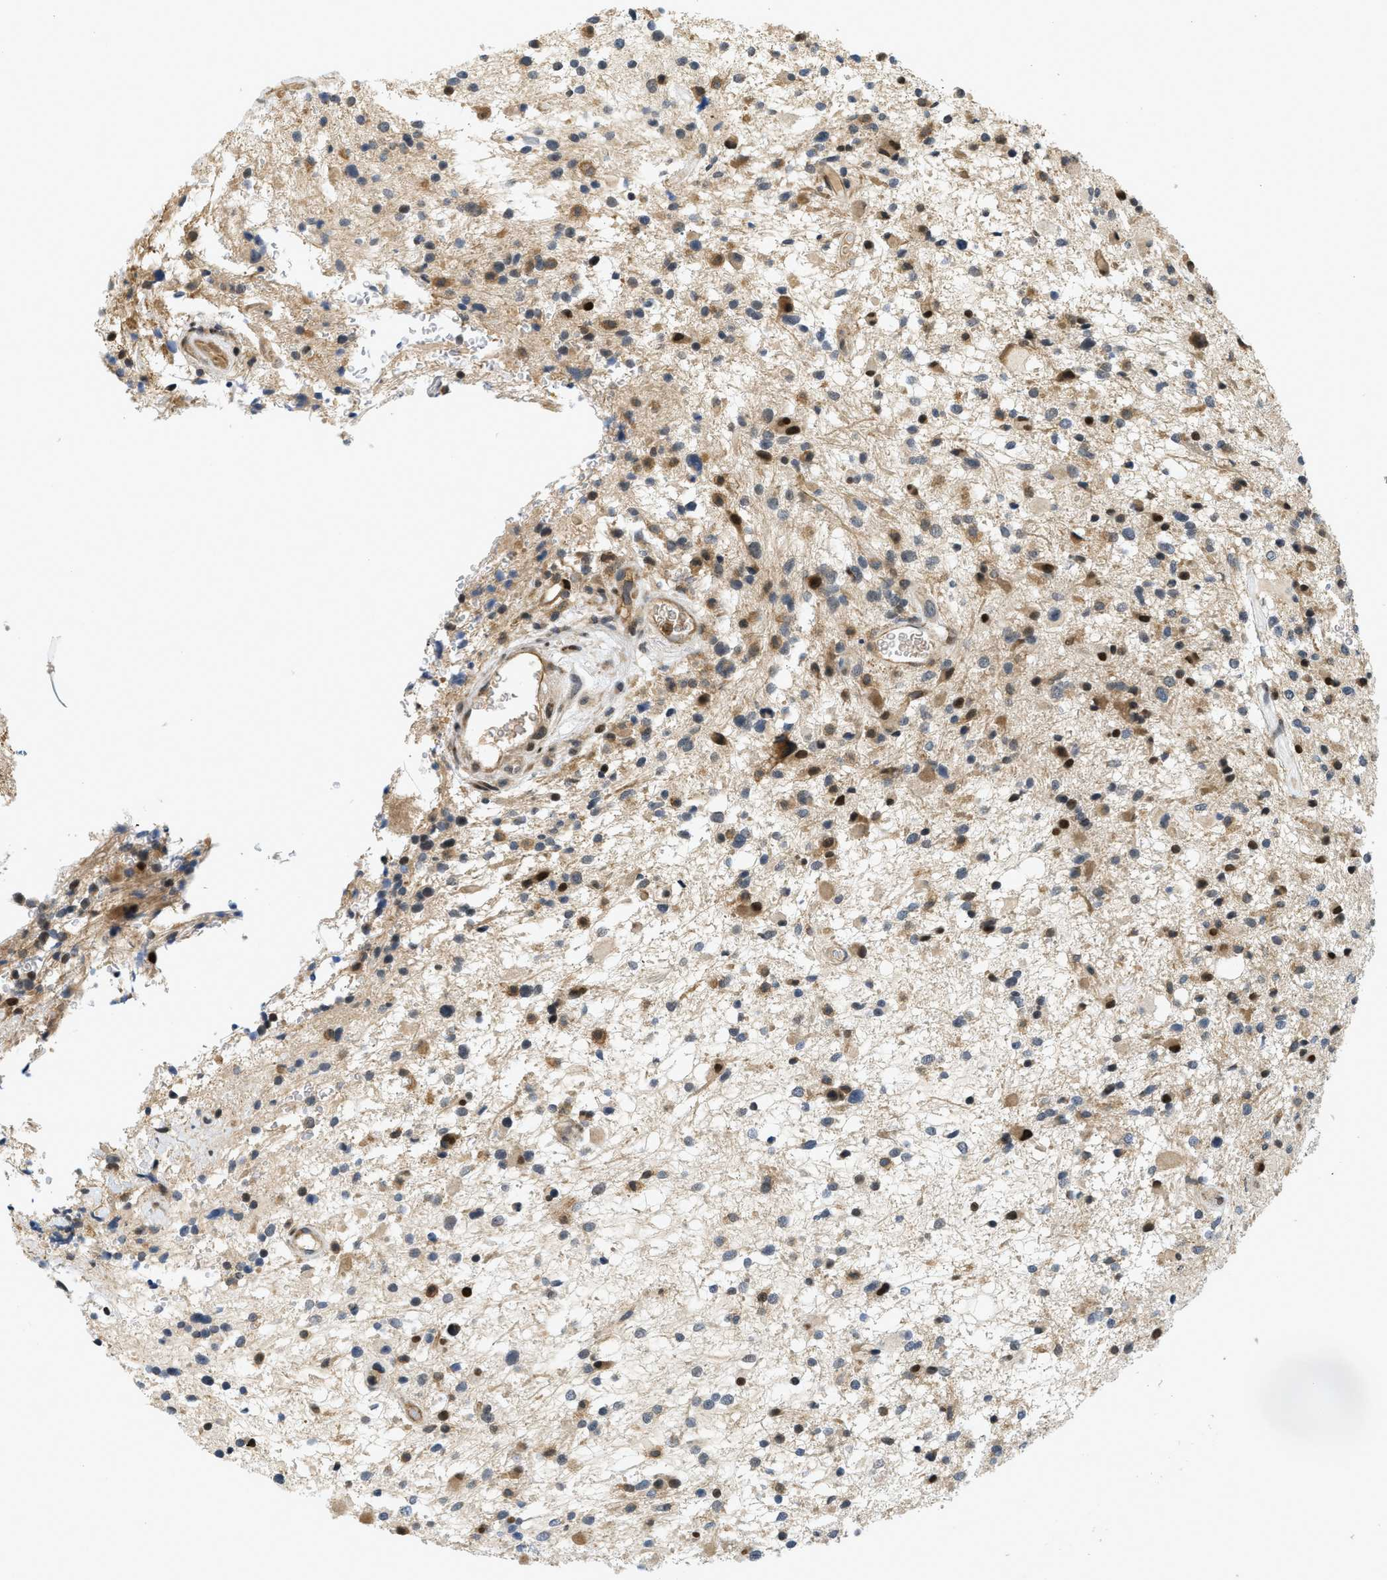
{"staining": {"intensity": "moderate", "quantity": "<25%", "location": "cytoplasmic/membranous,nuclear"}, "tissue": "glioma", "cell_type": "Tumor cells", "image_type": "cancer", "snomed": [{"axis": "morphology", "description": "Glioma, malignant, High grade"}, {"axis": "topography", "description": "Brain"}], "caption": "A high-resolution photomicrograph shows immunohistochemistry (IHC) staining of malignant glioma (high-grade), which displays moderate cytoplasmic/membranous and nuclear expression in approximately <25% of tumor cells. (brown staining indicates protein expression, while blue staining denotes nuclei).", "gene": "KMT2A", "patient": {"sex": "male", "age": 33}}